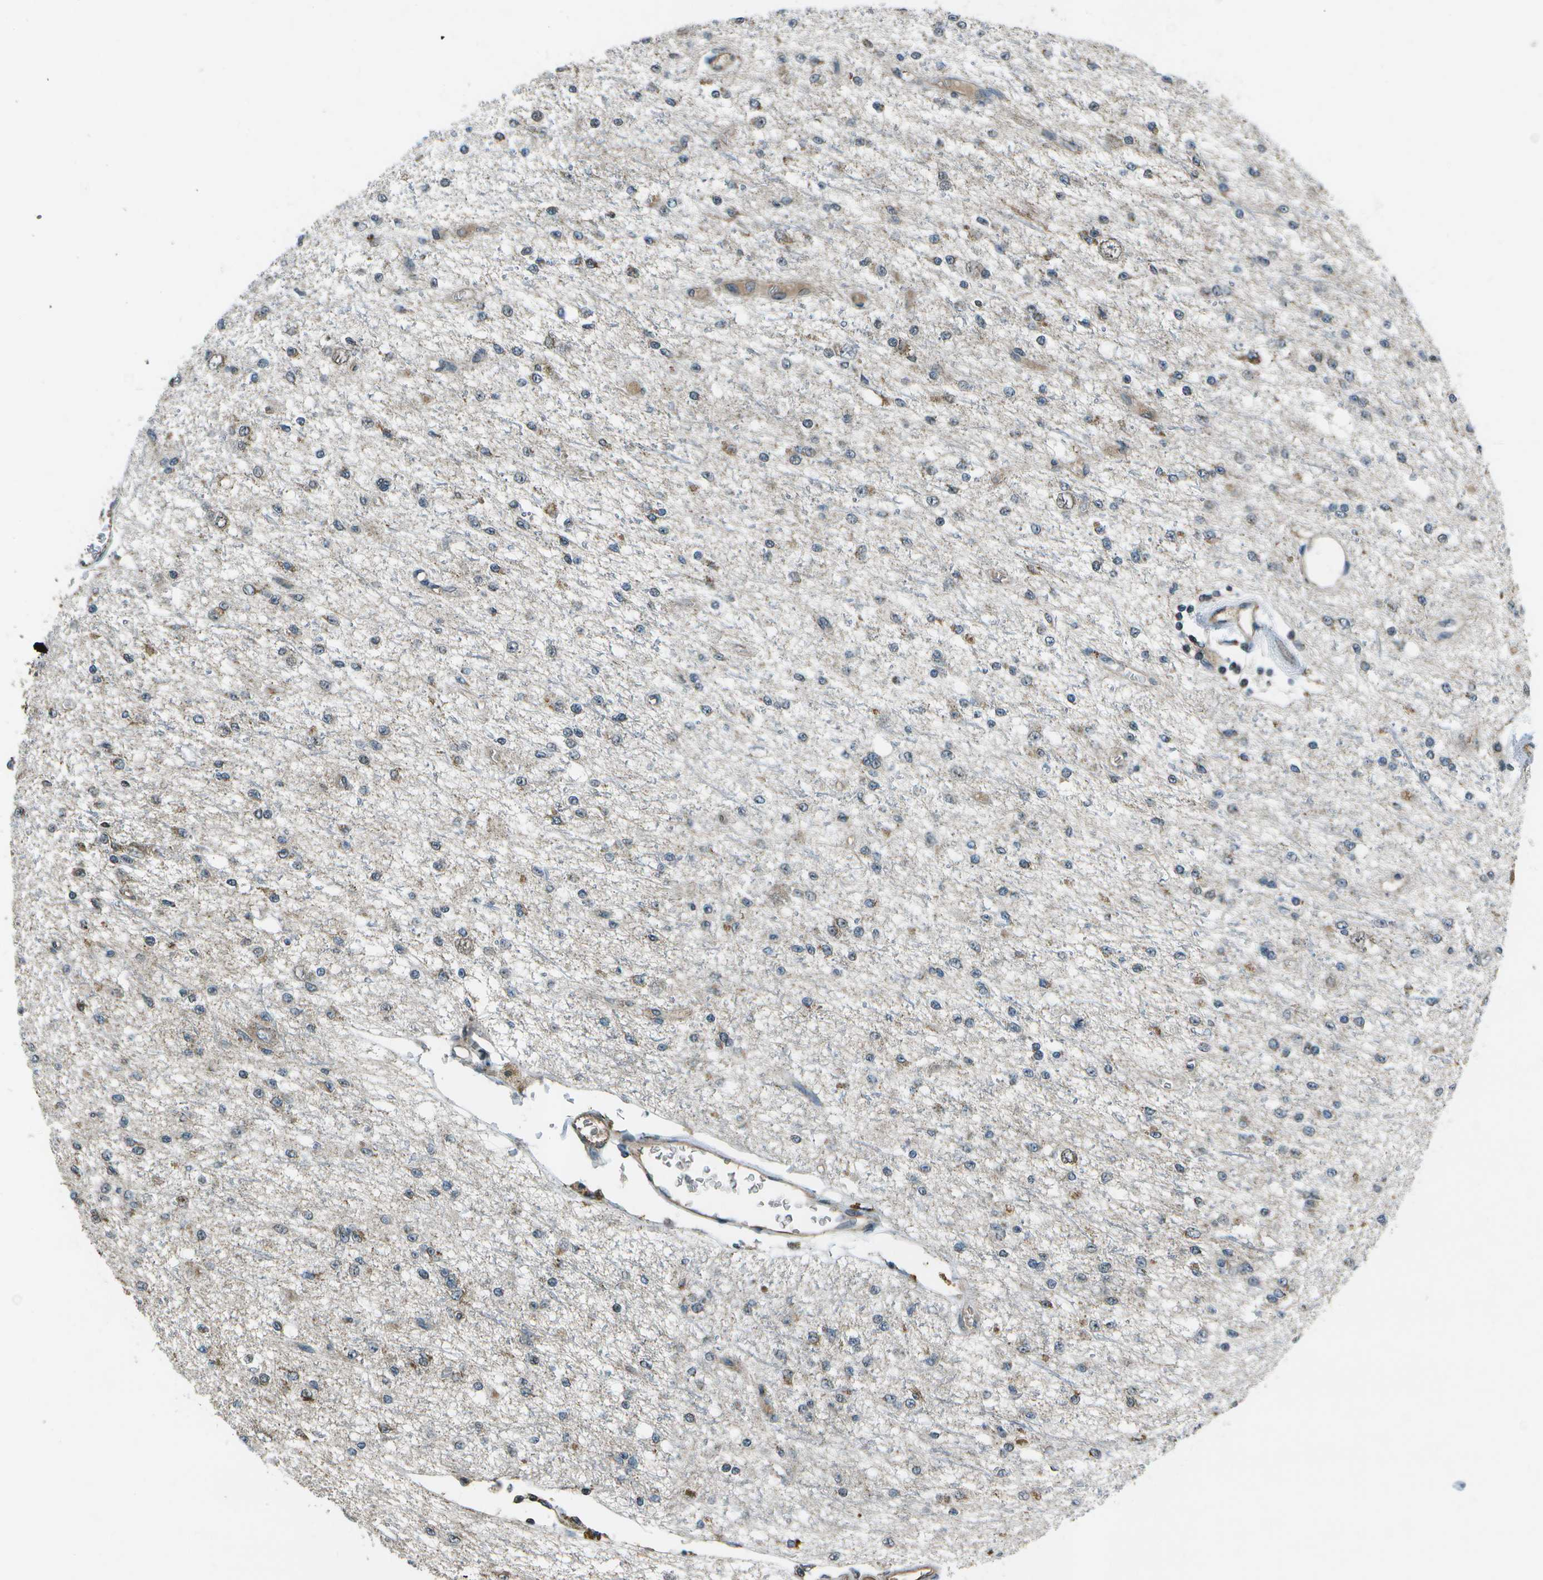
{"staining": {"intensity": "weak", "quantity": "<25%", "location": "cytoplasmic/membranous"}, "tissue": "glioma", "cell_type": "Tumor cells", "image_type": "cancer", "snomed": [{"axis": "morphology", "description": "Glioma, malignant, Low grade"}, {"axis": "topography", "description": "Brain"}], "caption": "Immunohistochemical staining of human glioma demonstrates no significant positivity in tumor cells.", "gene": "EIF2AK1", "patient": {"sex": "male", "age": 38}}